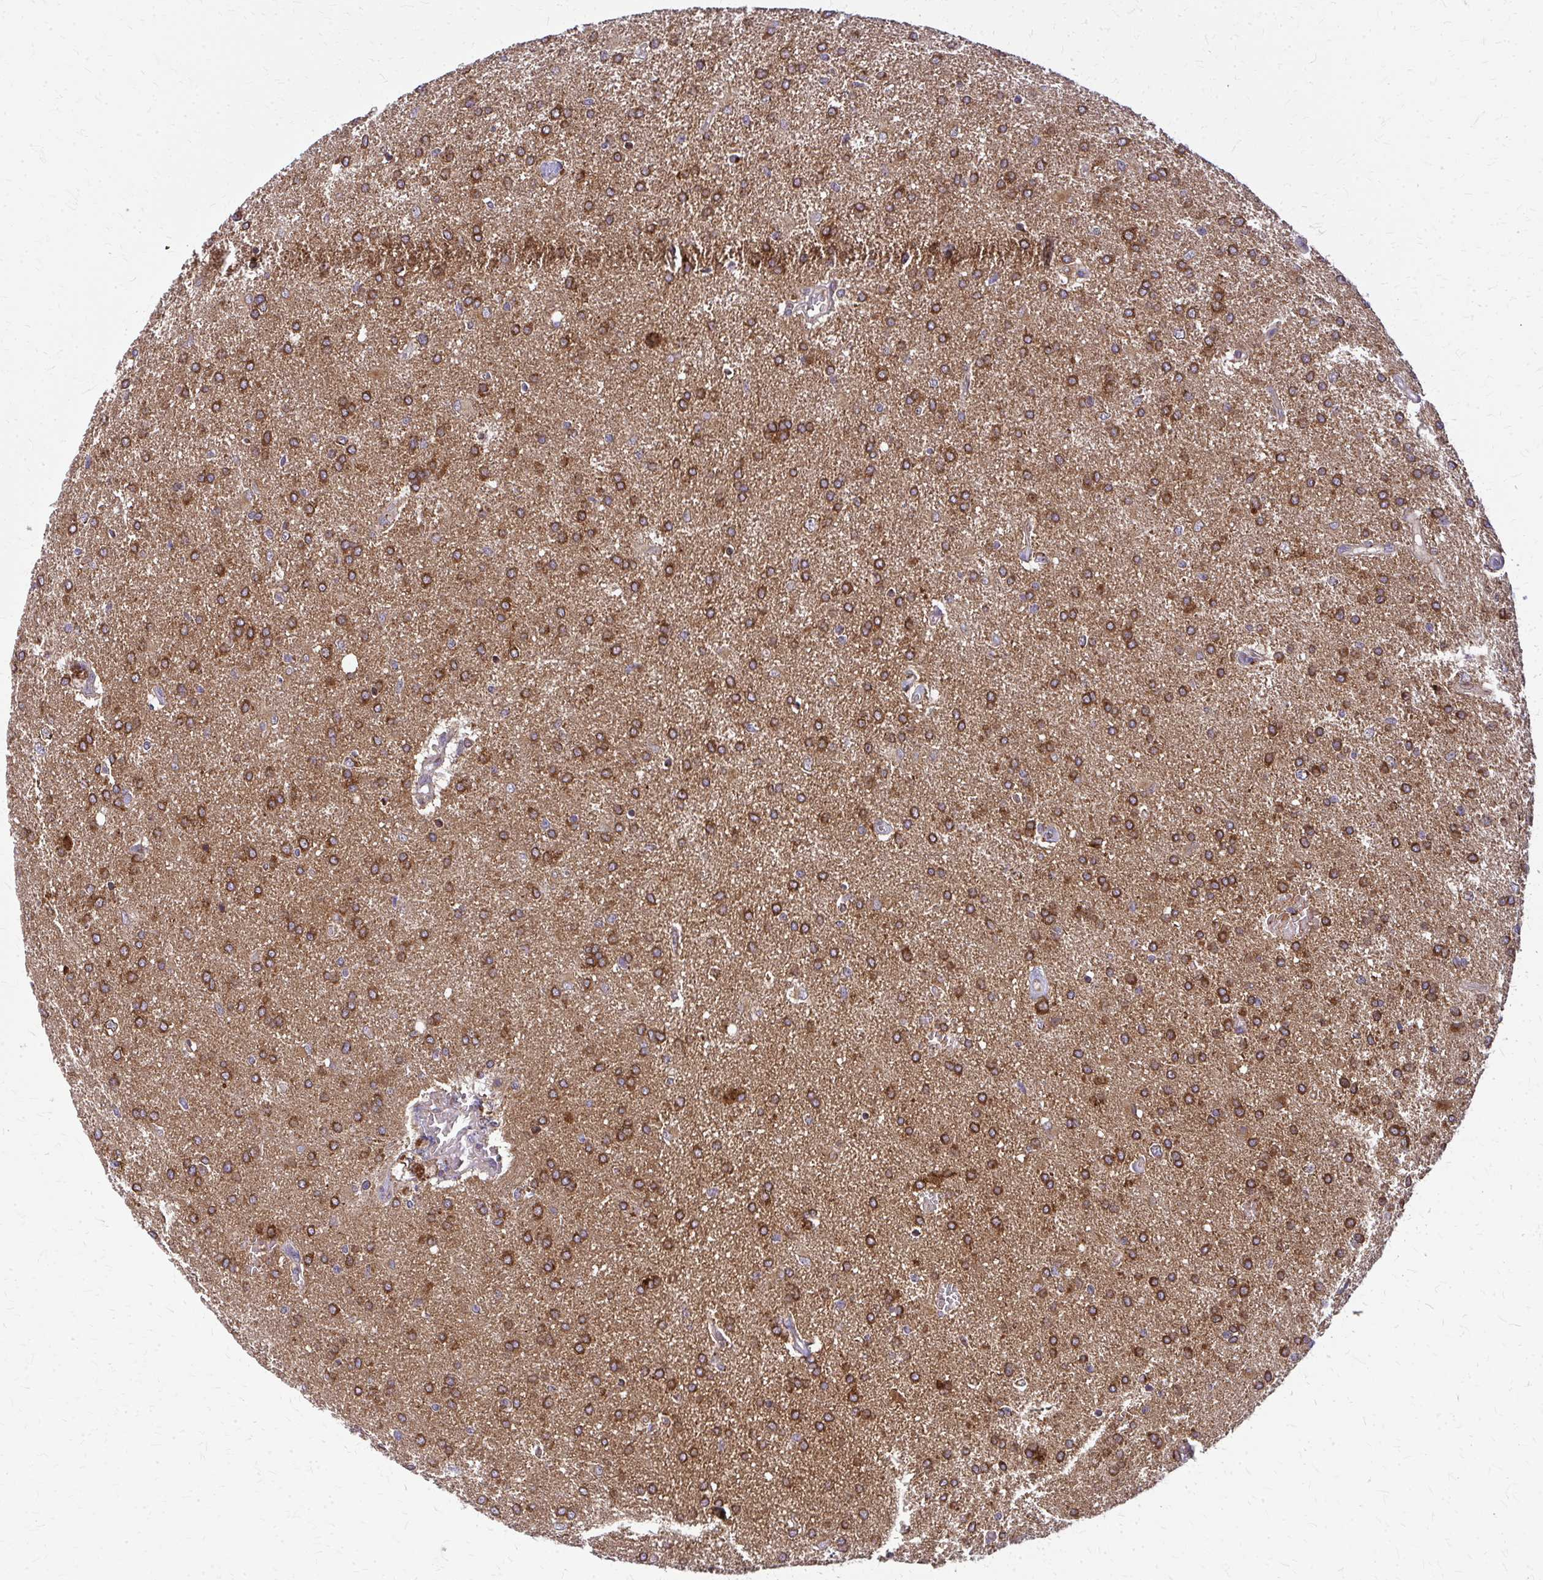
{"staining": {"intensity": "moderate", "quantity": ">75%", "location": "cytoplasmic/membranous"}, "tissue": "glioma", "cell_type": "Tumor cells", "image_type": "cancer", "snomed": [{"axis": "morphology", "description": "Glioma, malignant, High grade"}, {"axis": "topography", "description": "Brain"}], "caption": "Protein expression analysis of glioma exhibits moderate cytoplasmic/membranous expression in about >75% of tumor cells.", "gene": "MCCC1", "patient": {"sex": "male", "age": 68}}